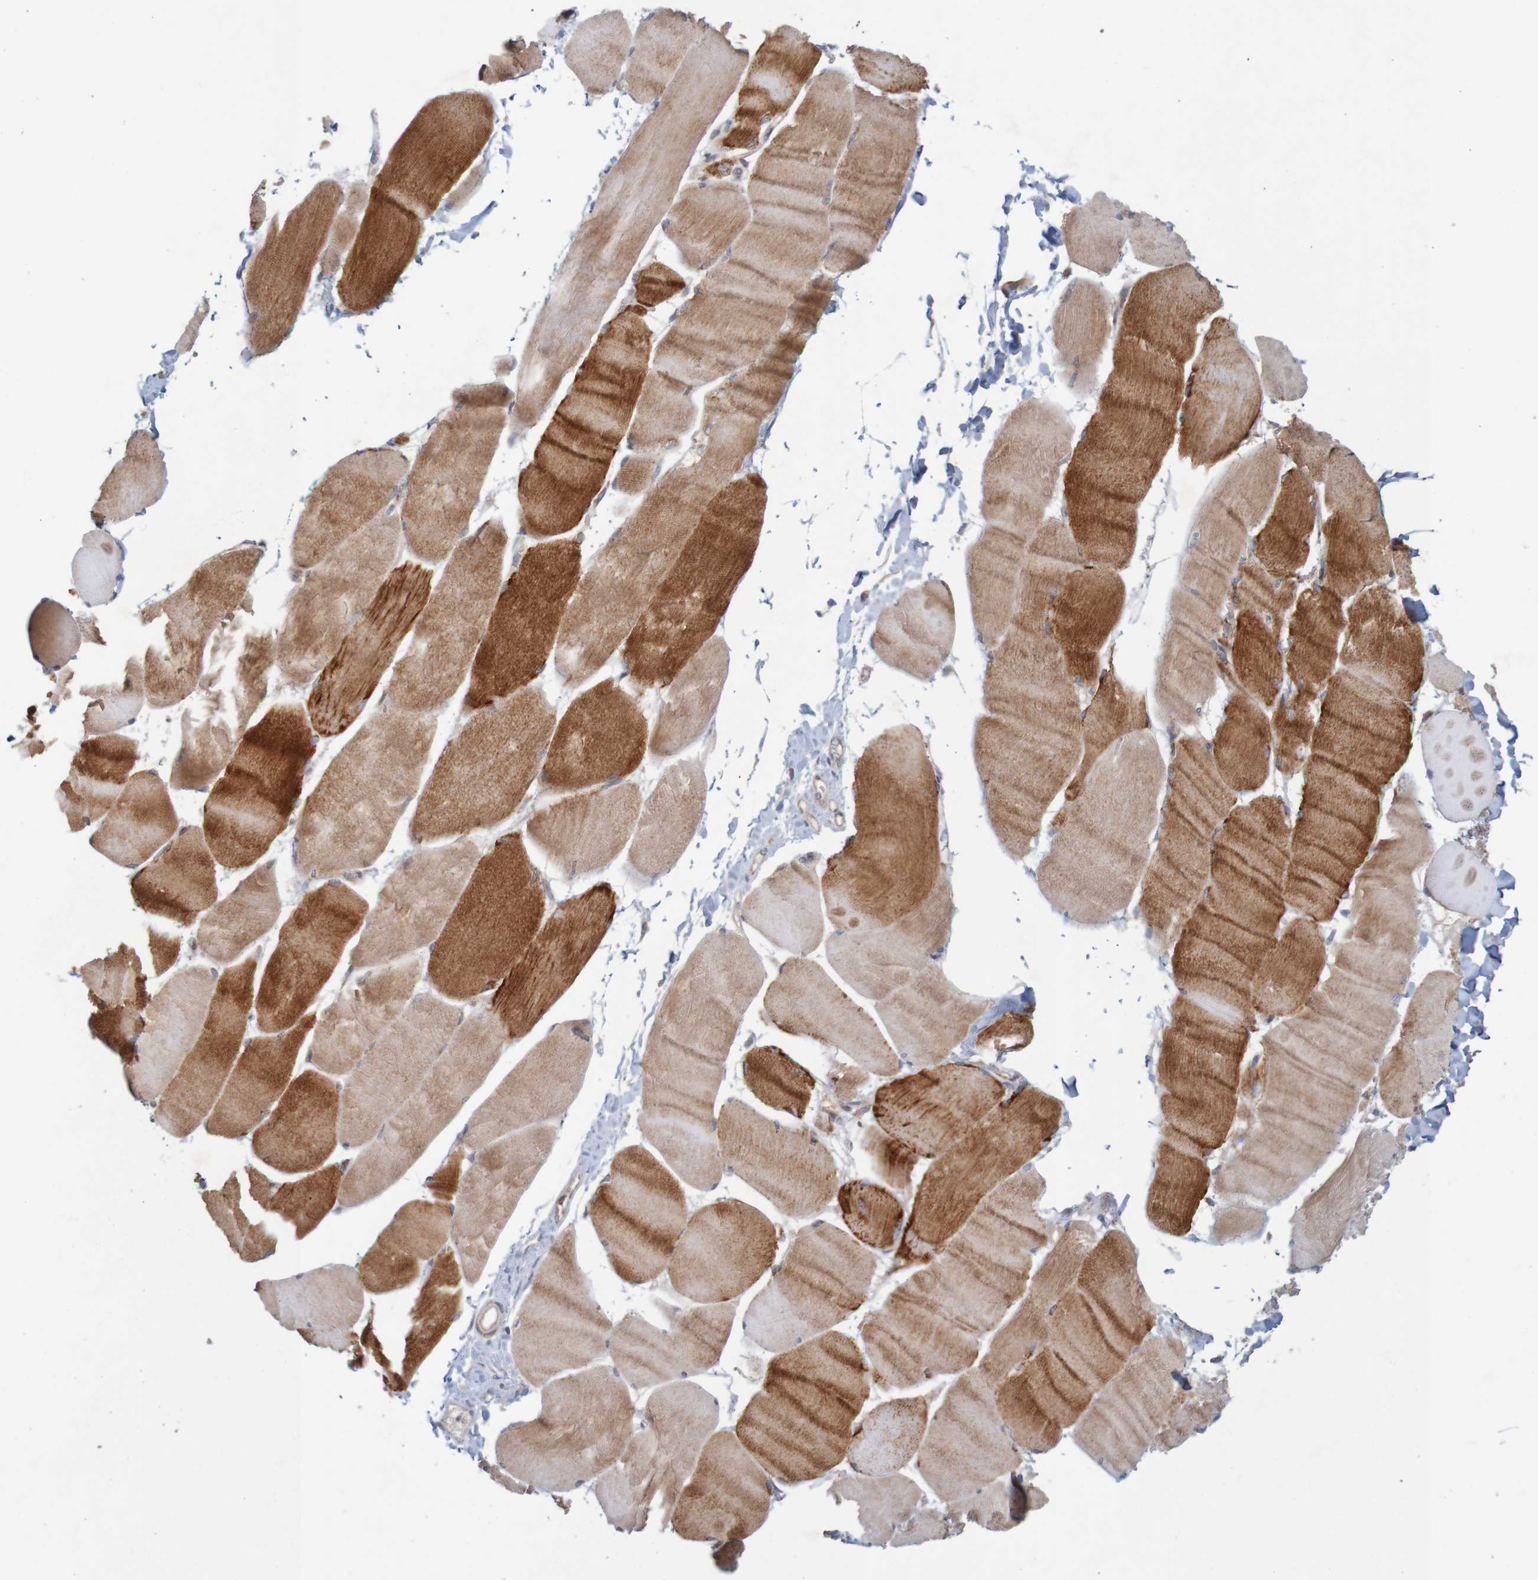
{"staining": {"intensity": "strong", "quantity": ">75%", "location": "cytoplasmic/membranous"}, "tissue": "skeletal muscle", "cell_type": "Myocytes", "image_type": "normal", "snomed": [{"axis": "morphology", "description": "Normal tissue, NOS"}, {"axis": "morphology", "description": "Squamous cell carcinoma, NOS"}, {"axis": "topography", "description": "Skeletal muscle"}], "caption": "A histopathology image of skeletal muscle stained for a protein exhibits strong cytoplasmic/membranous brown staining in myocytes. (Stains: DAB (3,3'-diaminobenzidine) in brown, nuclei in blue, Microscopy: brightfield microscopy at high magnification).", "gene": "NAV2", "patient": {"sex": "male", "age": 51}}